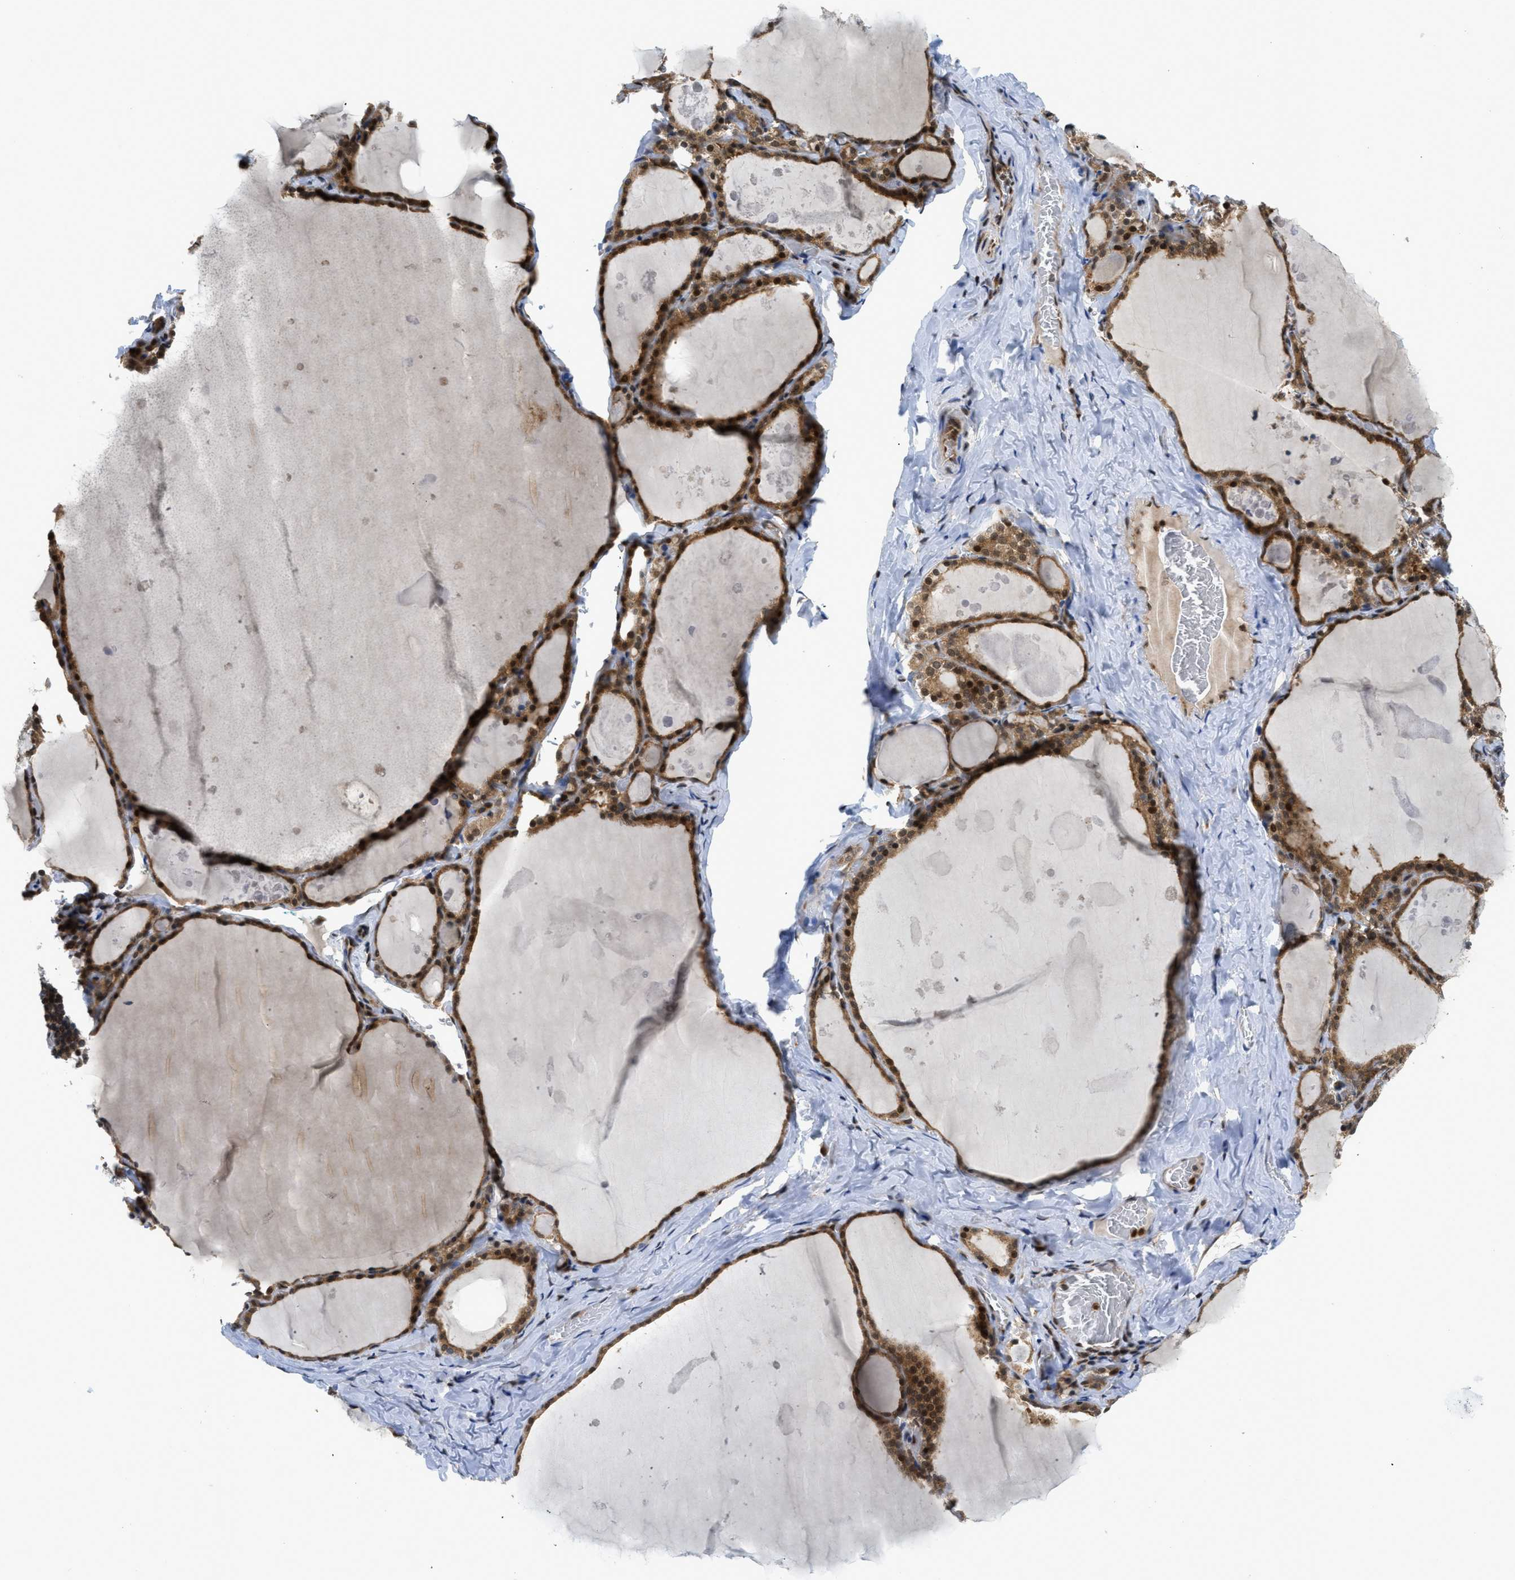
{"staining": {"intensity": "moderate", "quantity": ">75%", "location": "cytoplasmic/membranous,nuclear"}, "tissue": "thyroid gland", "cell_type": "Glandular cells", "image_type": "normal", "snomed": [{"axis": "morphology", "description": "Normal tissue, NOS"}, {"axis": "topography", "description": "Thyroid gland"}], "caption": "Approximately >75% of glandular cells in normal human thyroid gland exhibit moderate cytoplasmic/membranous,nuclear protein positivity as visualized by brown immunohistochemical staining.", "gene": "TACC1", "patient": {"sex": "male", "age": 56}}